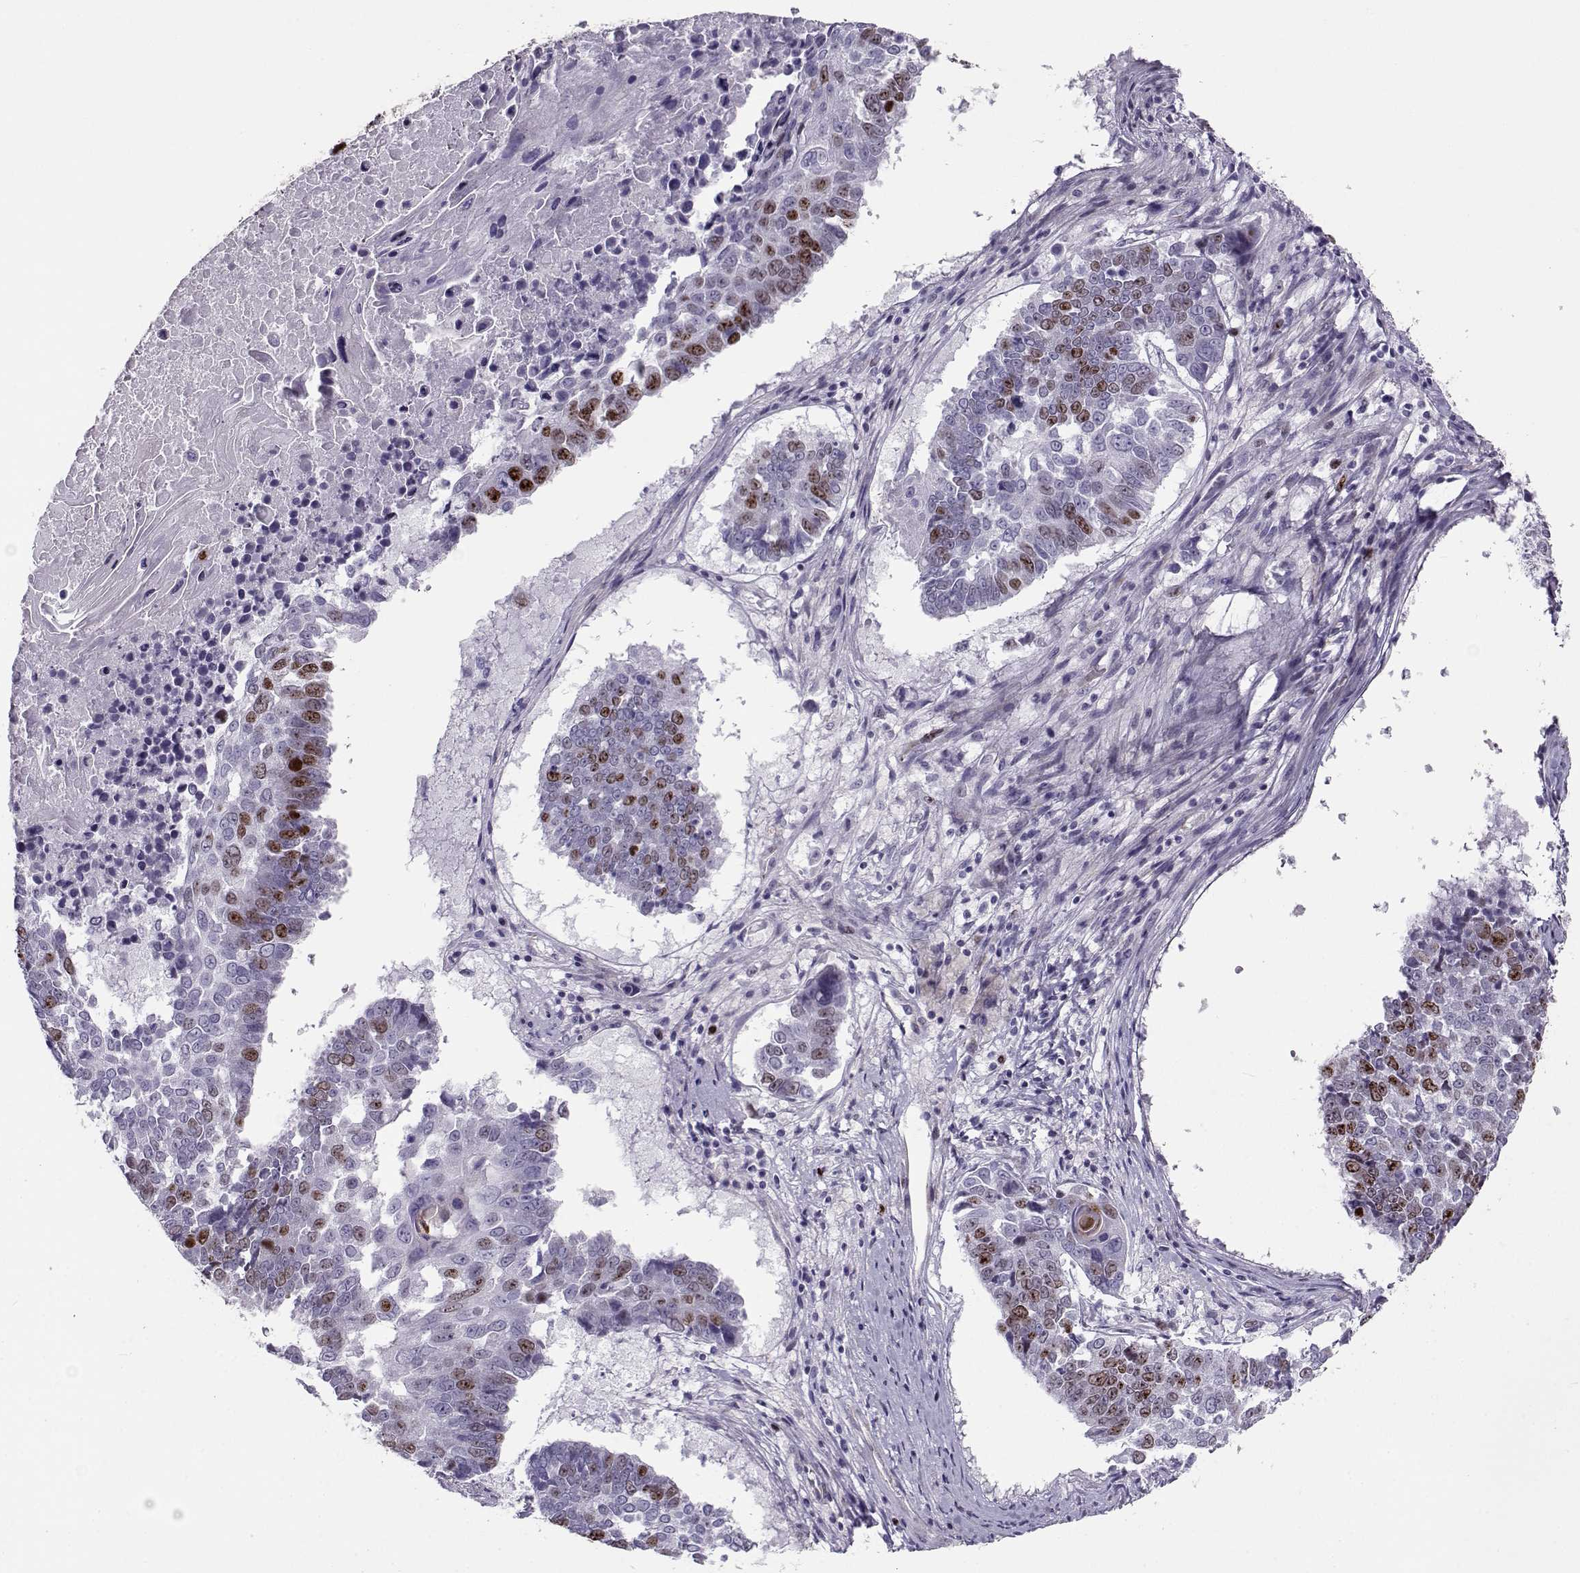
{"staining": {"intensity": "moderate", "quantity": "<25%", "location": "nuclear"}, "tissue": "lung cancer", "cell_type": "Tumor cells", "image_type": "cancer", "snomed": [{"axis": "morphology", "description": "Squamous cell carcinoma, NOS"}, {"axis": "topography", "description": "Lung"}], "caption": "Tumor cells exhibit moderate nuclear staining in approximately <25% of cells in lung squamous cell carcinoma.", "gene": "NPW", "patient": {"sex": "male", "age": 73}}